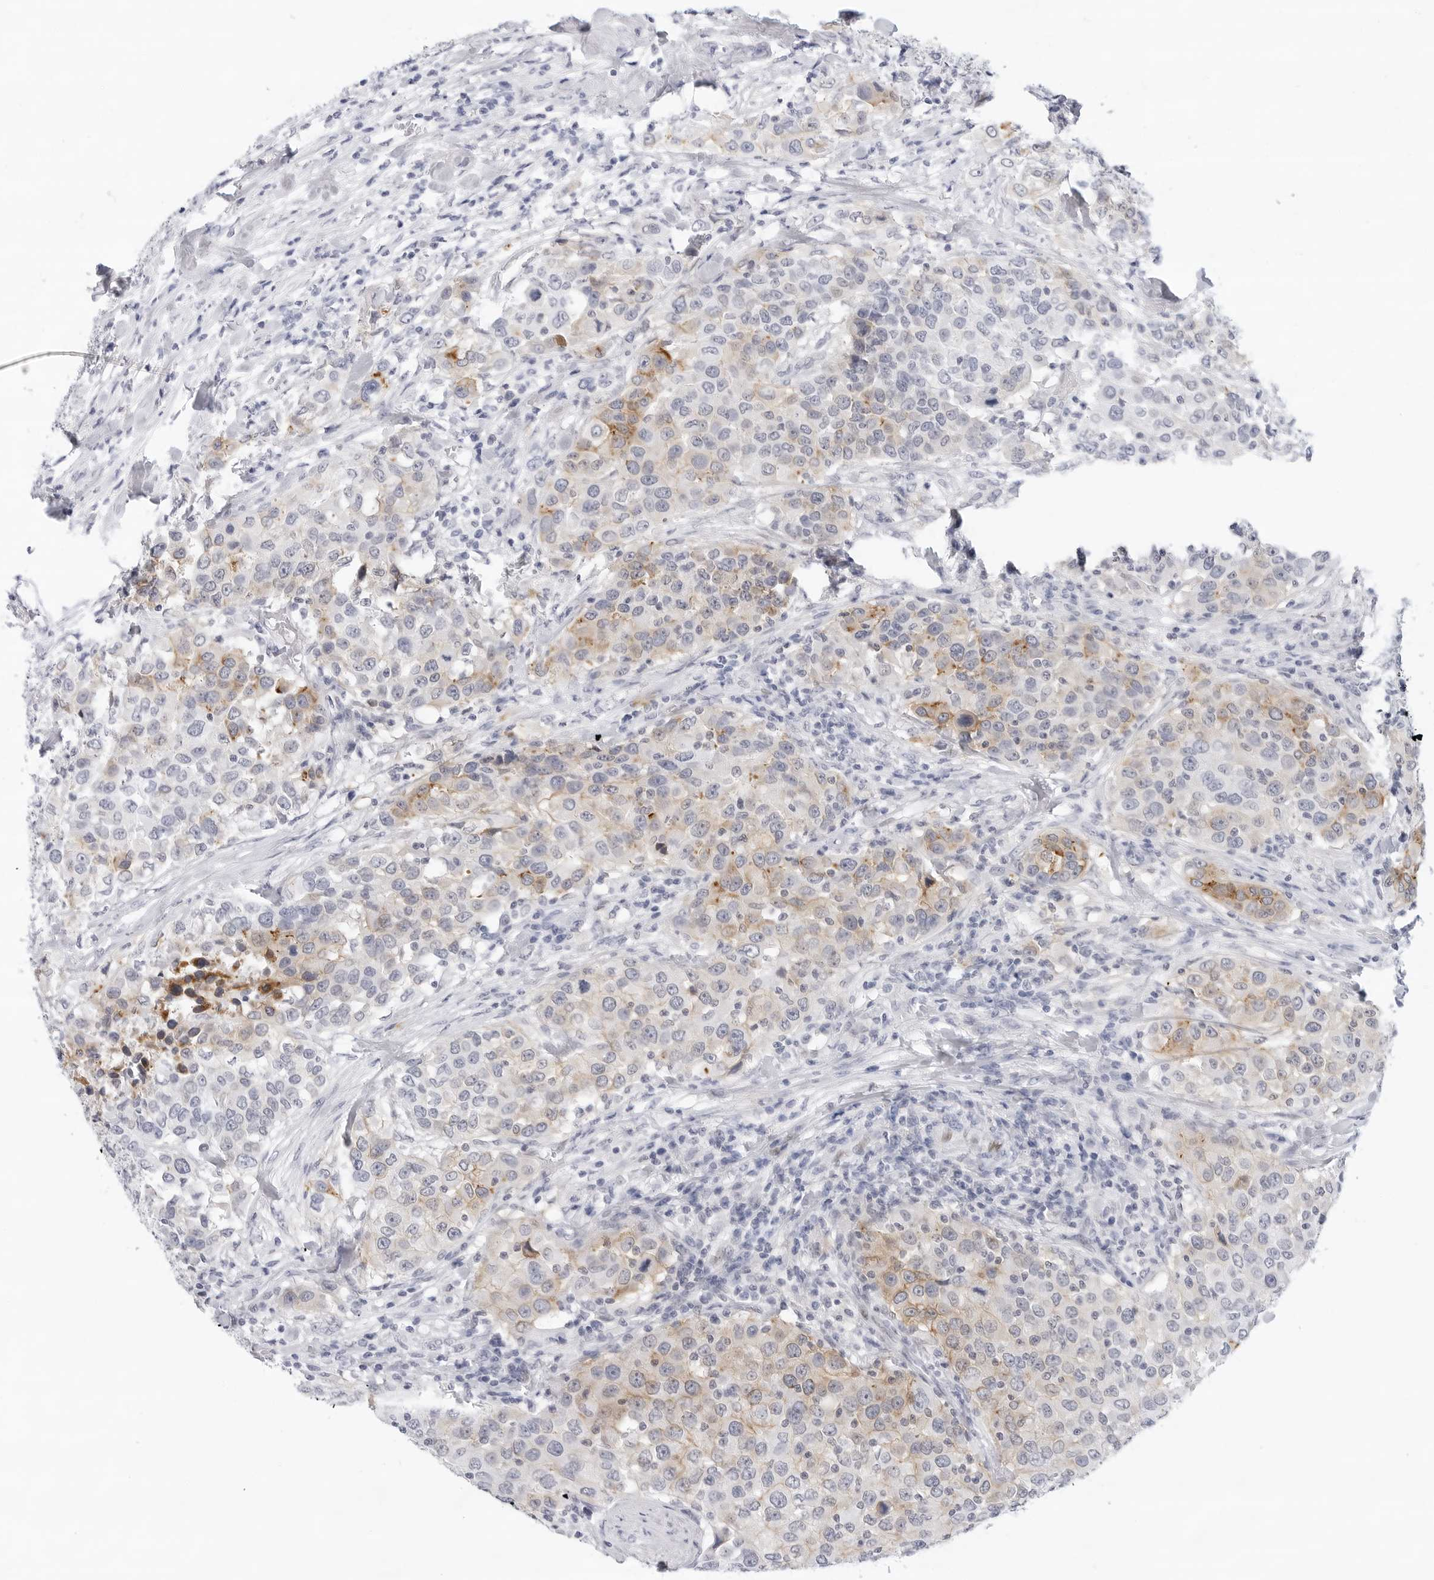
{"staining": {"intensity": "weak", "quantity": "<25%", "location": "cytoplasmic/membranous"}, "tissue": "urothelial cancer", "cell_type": "Tumor cells", "image_type": "cancer", "snomed": [{"axis": "morphology", "description": "Urothelial carcinoma, High grade"}, {"axis": "topography", "description": "Urinary bladder"}], "caption": "High power microscopy micrograph of an immunohistochemistry photomicrograph of urothelial cancer, revealing no significant staining in tumor cells.", "gene": "SLC19A1", "patient": {"sex": "female", "age": 80}}